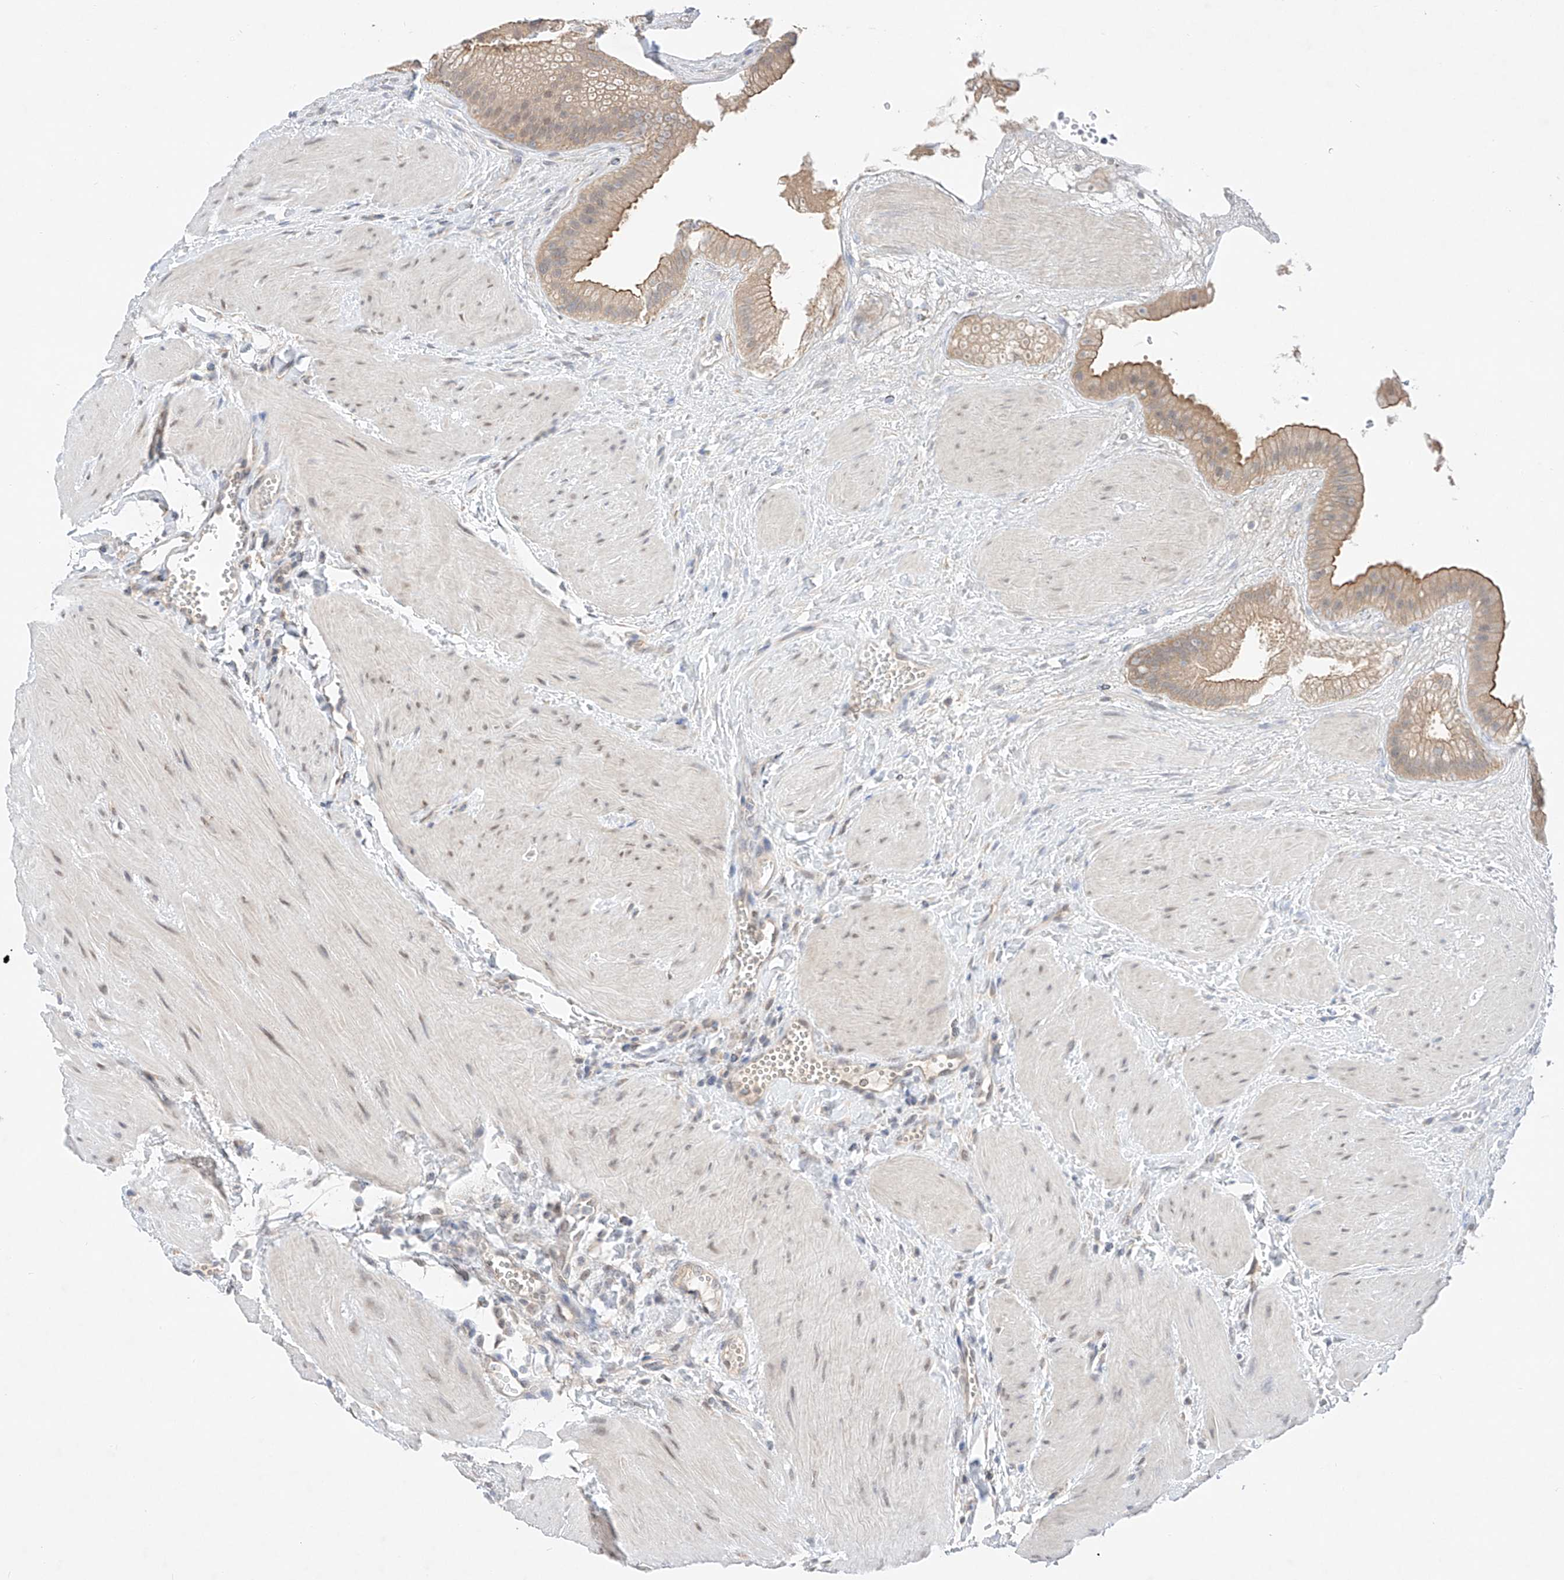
{"staining": {"intensity": "moderate", "quantity": "25%-75%", "location": "cytoplasmic/membranous"}, "tissue": "gallbladder", "cell_type": "Glandular cells", "image_type": "normal", "snomed": [{"axis": "morphology", "description": "Normal tissue, NOS"}, {"axis": "topography", "description": "Gallbladder"}], "caption": "A histopathology image of human gallbladder stained for a protein displays moderate cytoplasmic/membranous brown staining in glandular cells. The protein of interest is shown in brown color, while the nuclei are stained blue.", "gene": "IL22RA2", "patient": {"sex": "male", "age": 55}}